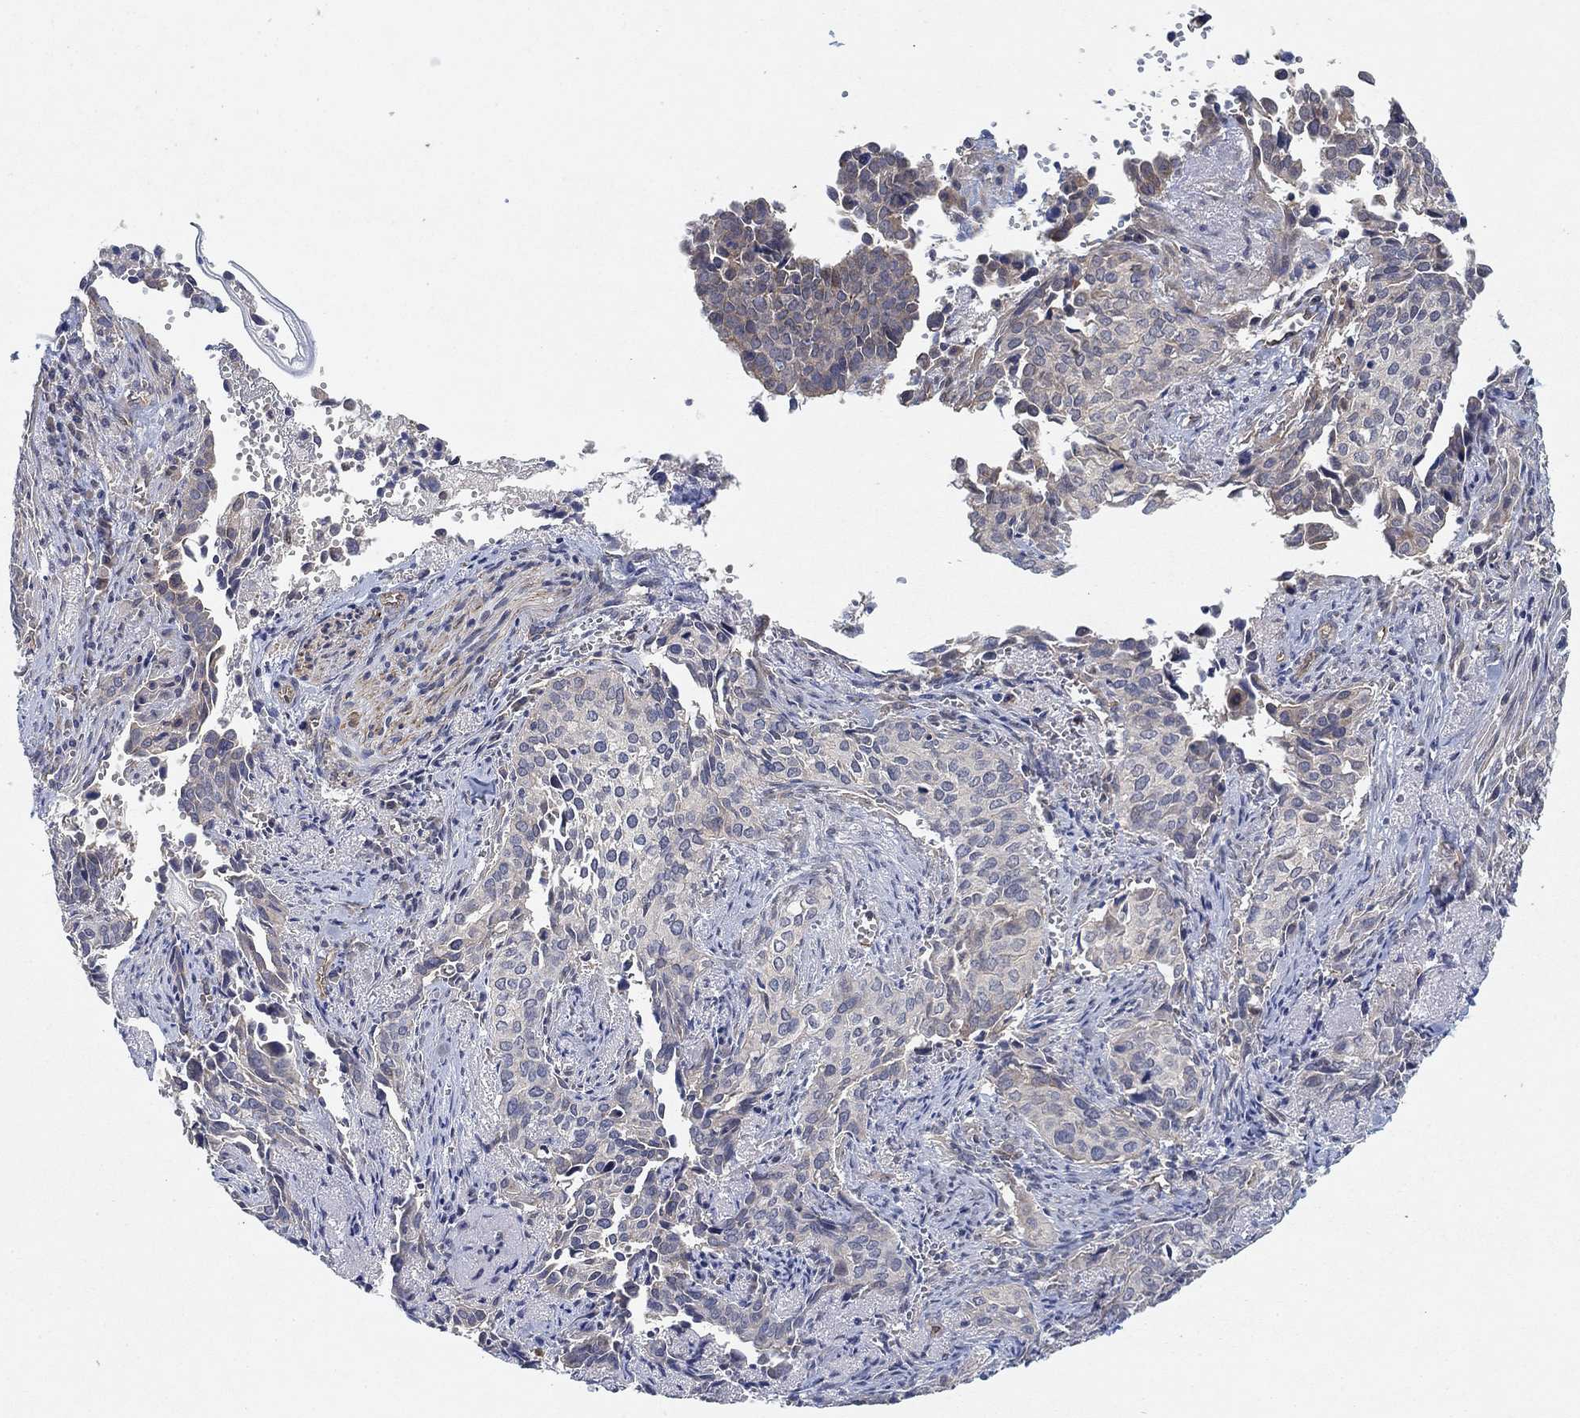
{"staining": {"intensity": "negative", "quantity": "none", "location": "none"}, "tissue": "cervical cancer", "cell_type": "Tumor cells", "image_type": "cancer", "snomed": [{"axis": "morphology", "description": "Squamous cell carcinoma, NOS"}, {"axis": "topography", "description": "Cervix"}], "caption": "Tumor cells show no significant expression in squamous cell carcinoma (cervical).", "gene": "MCUR1", "patient": {"sex": "female", "age": 29}}